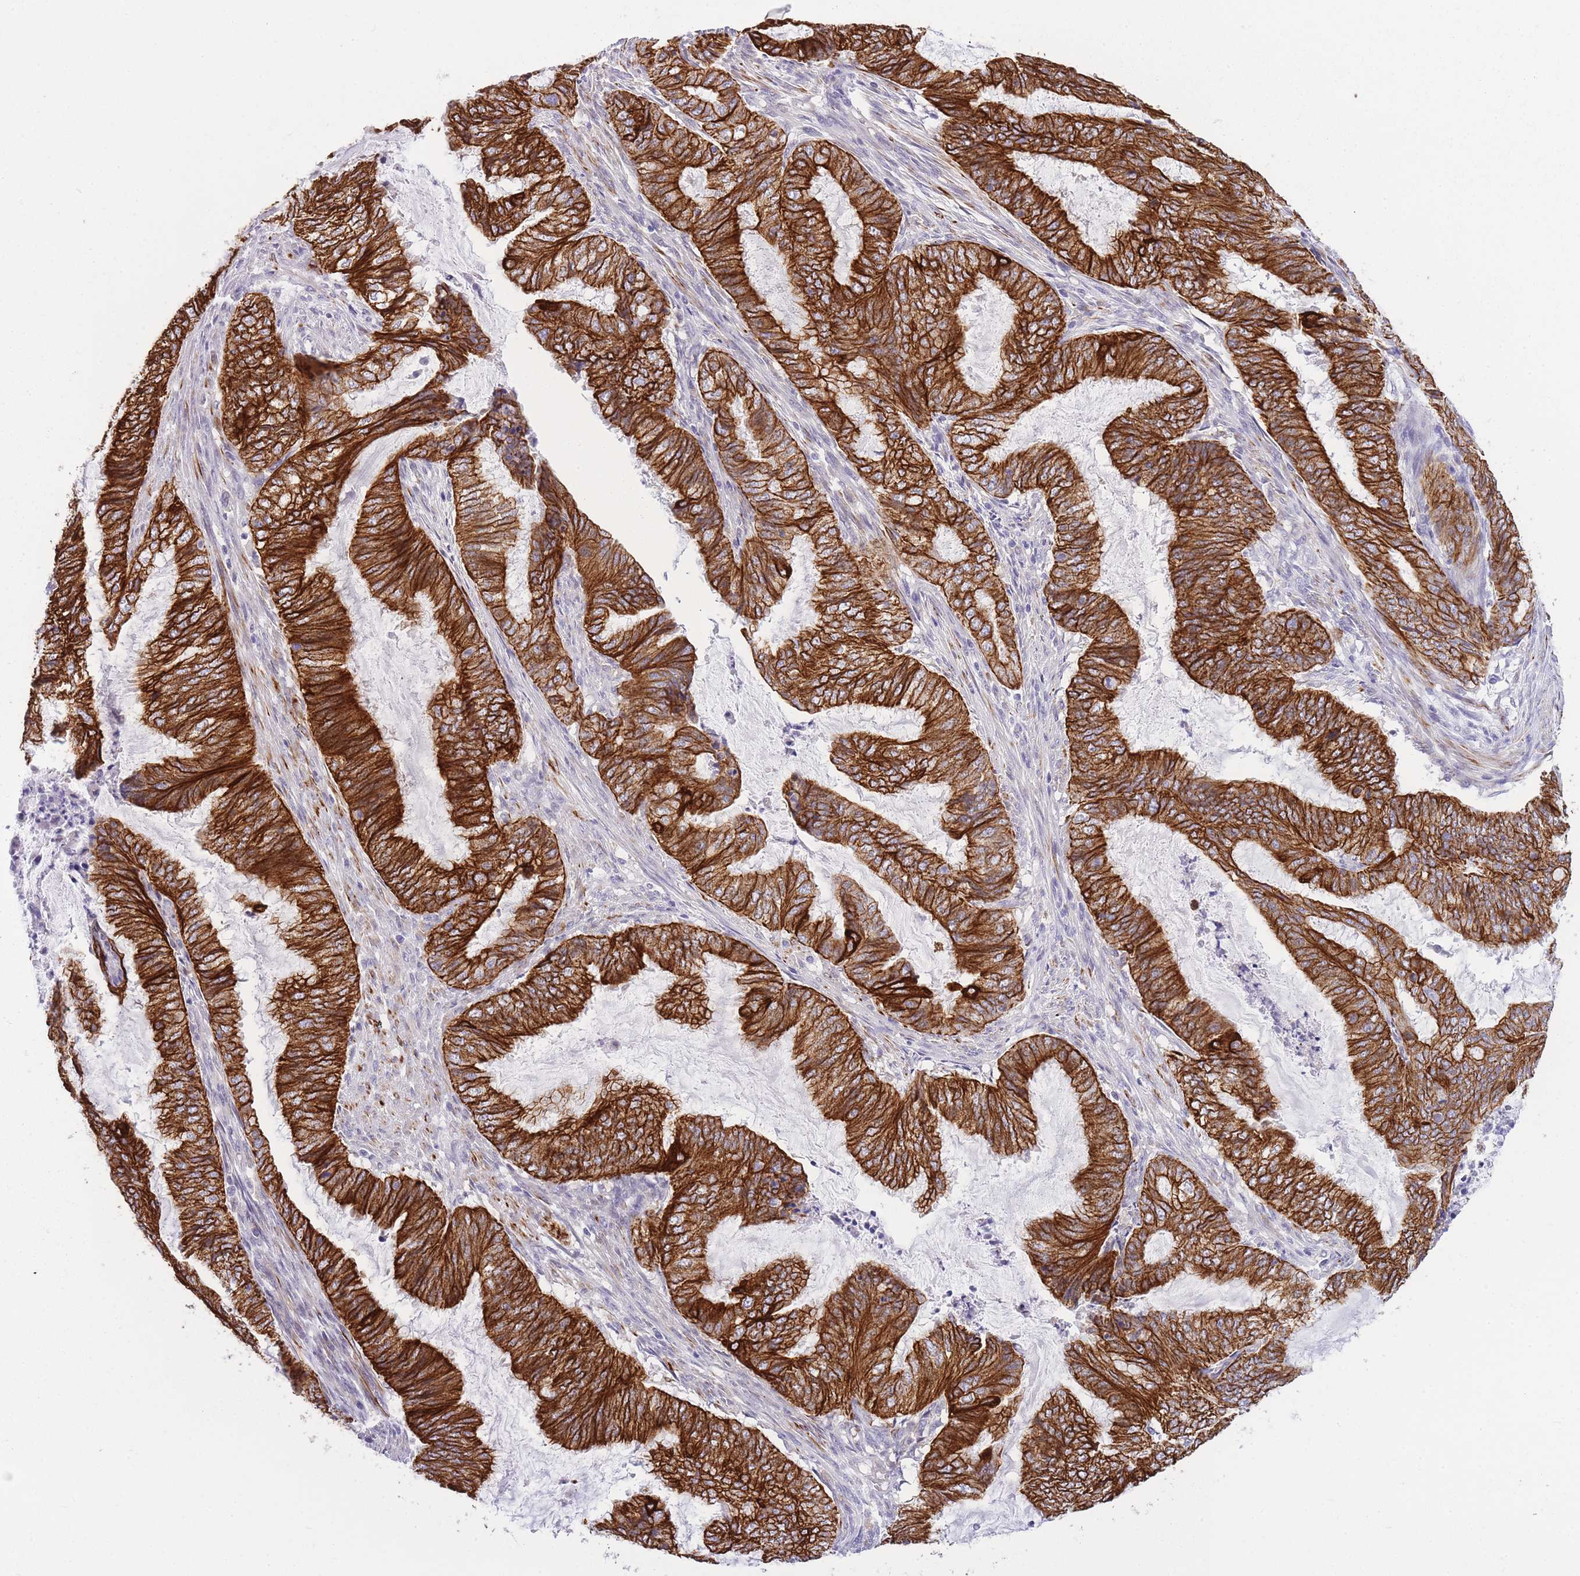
{"staining": {"intensity": "strong", "quantity": ">75%", "location": "cytoplasmic/membranous"}, "tissue": "endometrial cancer", "cell_type": "Tumor cells", "image_type": "cancer", "snomed": [{"axis": "morphology", "description": "Adenocarcinoma, NOS"}, {"axis": "topography", "description": "Endometrium"}], "caption": "Strong cytoplasmic/membranous staining for a protein is present in approximately >75% of tumor cells of endometrial adenocarcinoma using IHC.", "gene": "RADX", "patient": {"sex": "female", "age": 51}}